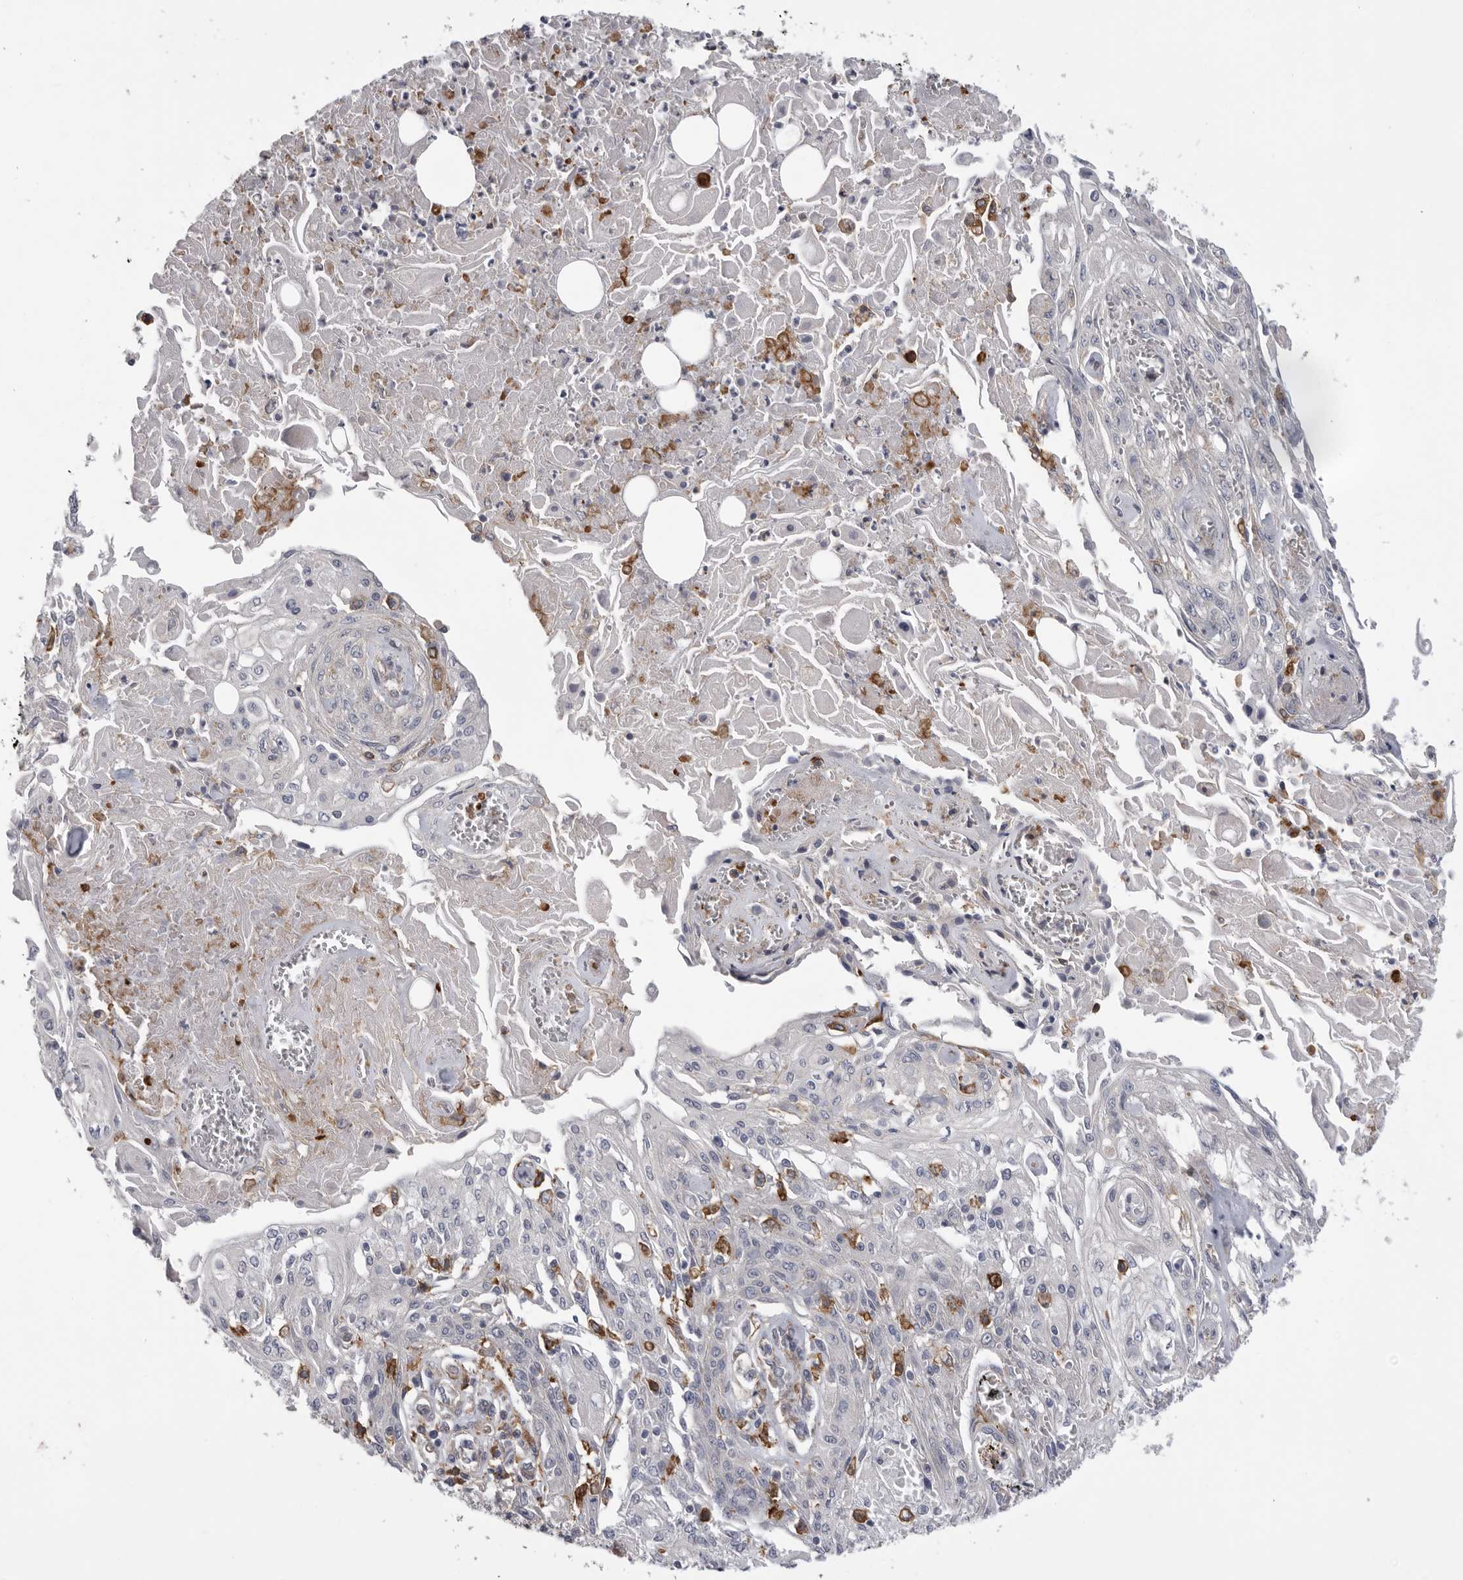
{"staining": {"intensity": "negative", "quantity": "none", "location": "none"}, "tissue": "skin cancer", "cell_type": "Tumor cells", "image_type": "cancer", "snomed": [{"axis": "morphology", "description": "Squamous cell carcinoma, NOS"}, {"axis": "morphology", "description": "Squamous cell carcinoma, metastatic, NOS"}, {"axis": "topography", "description": "Skin"}, {"axis": "topography", "description": "Lymph node"}], "caption": "This is an immunohistochemistry micrograph of human skin cancer. There is no positivity in tumor cells.", "gene": "SIGLEC10", "patient": {"sex": "male", "age": 75}}